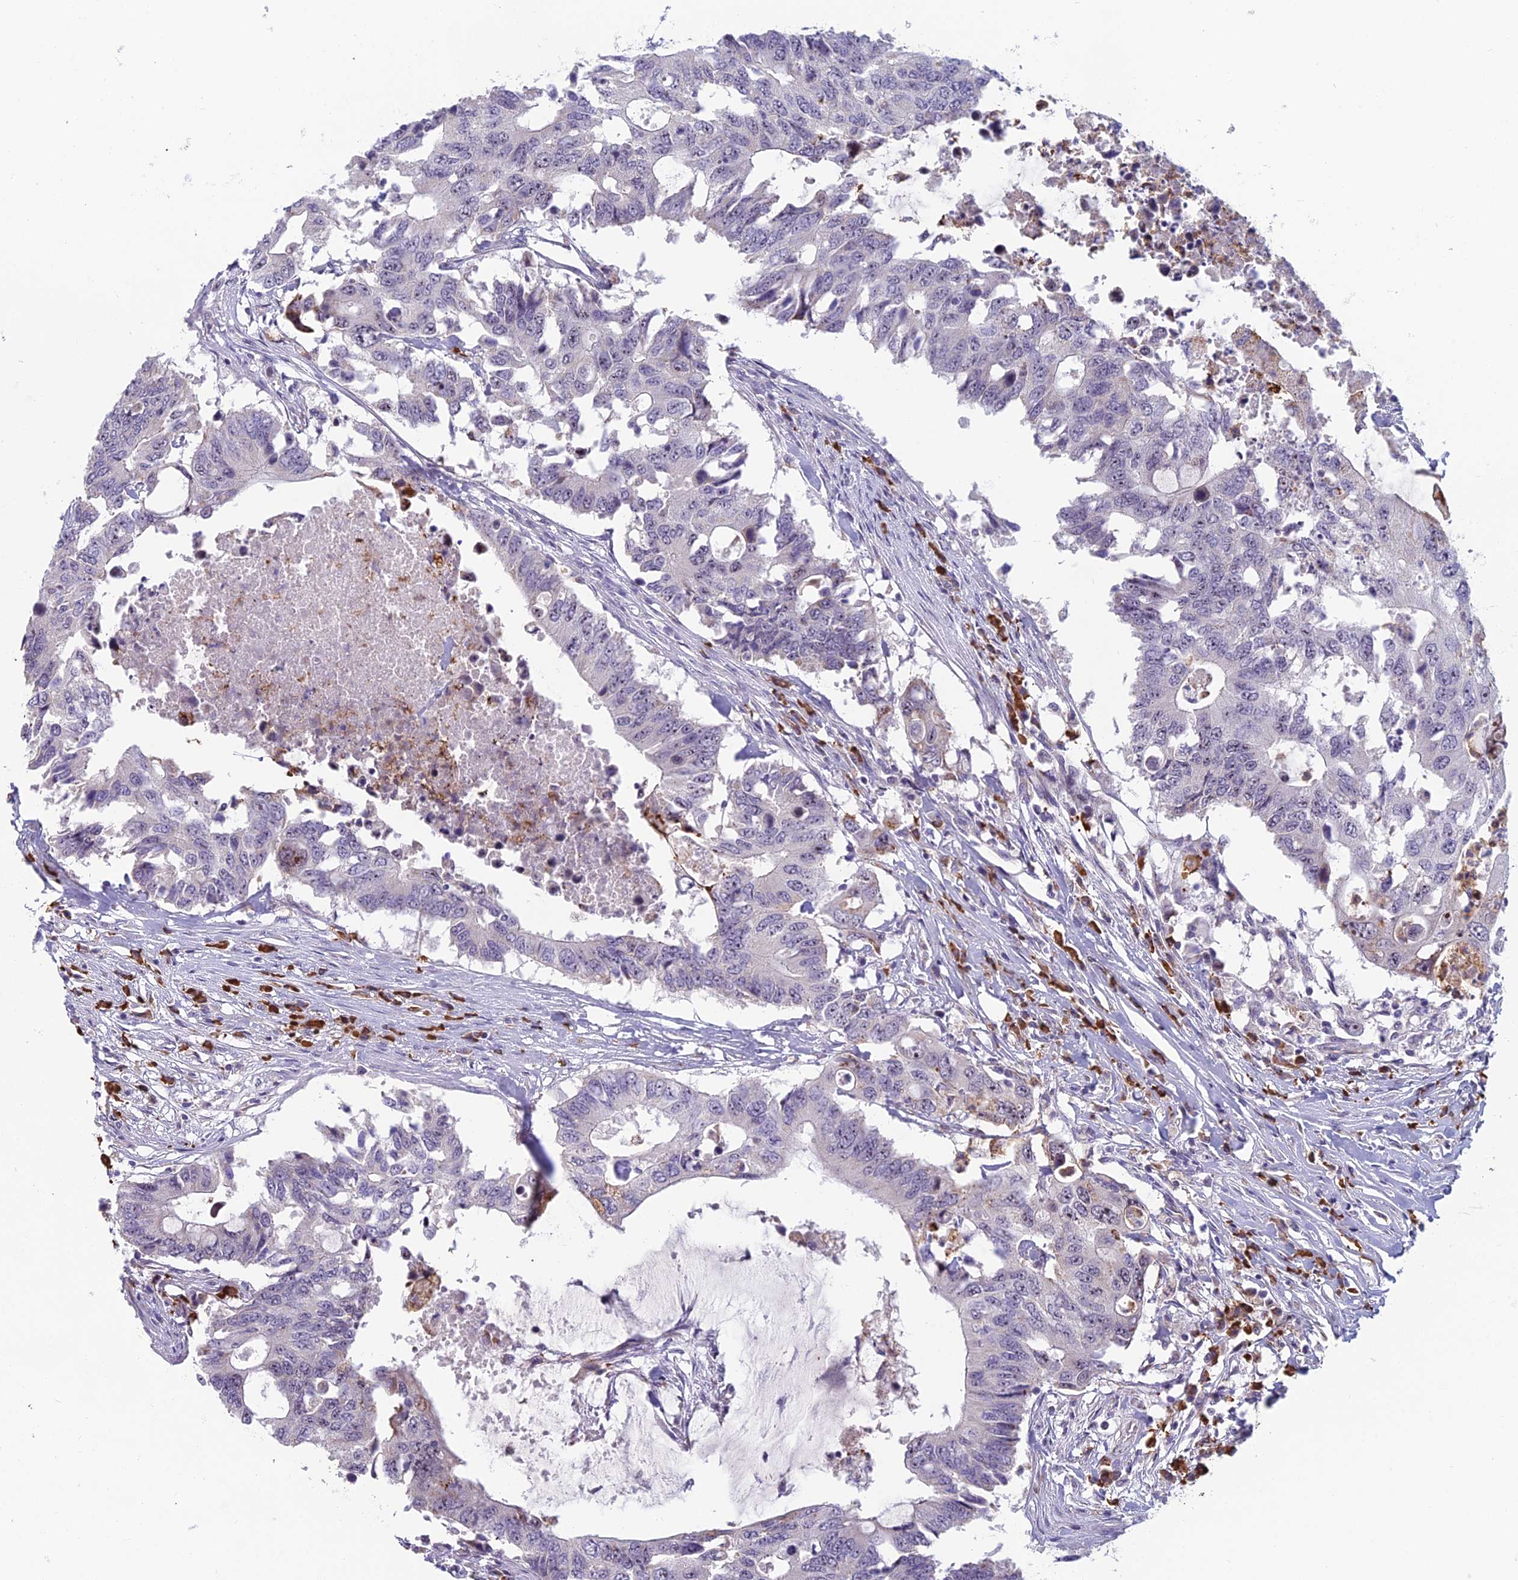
{"staining": {"intensity": "negative", "quantity": "none", "location": "none"}, "tissue": "colorectal cancer", "cell_type": "Tumor cells", "image_type": "cancer", "snomed": [{"axis": "morphology", "description": "Adenocarcinoma, NOS"}, {"axis": "topography", "description": "Colon"}], "caption": "This is a micrograph of immunohistochemistry staining of colorectal adenocarcinoma, which shows no expression in tumor cells.", "gene": "NOC2L", "patient": {"sex": "male", "age": 71}}